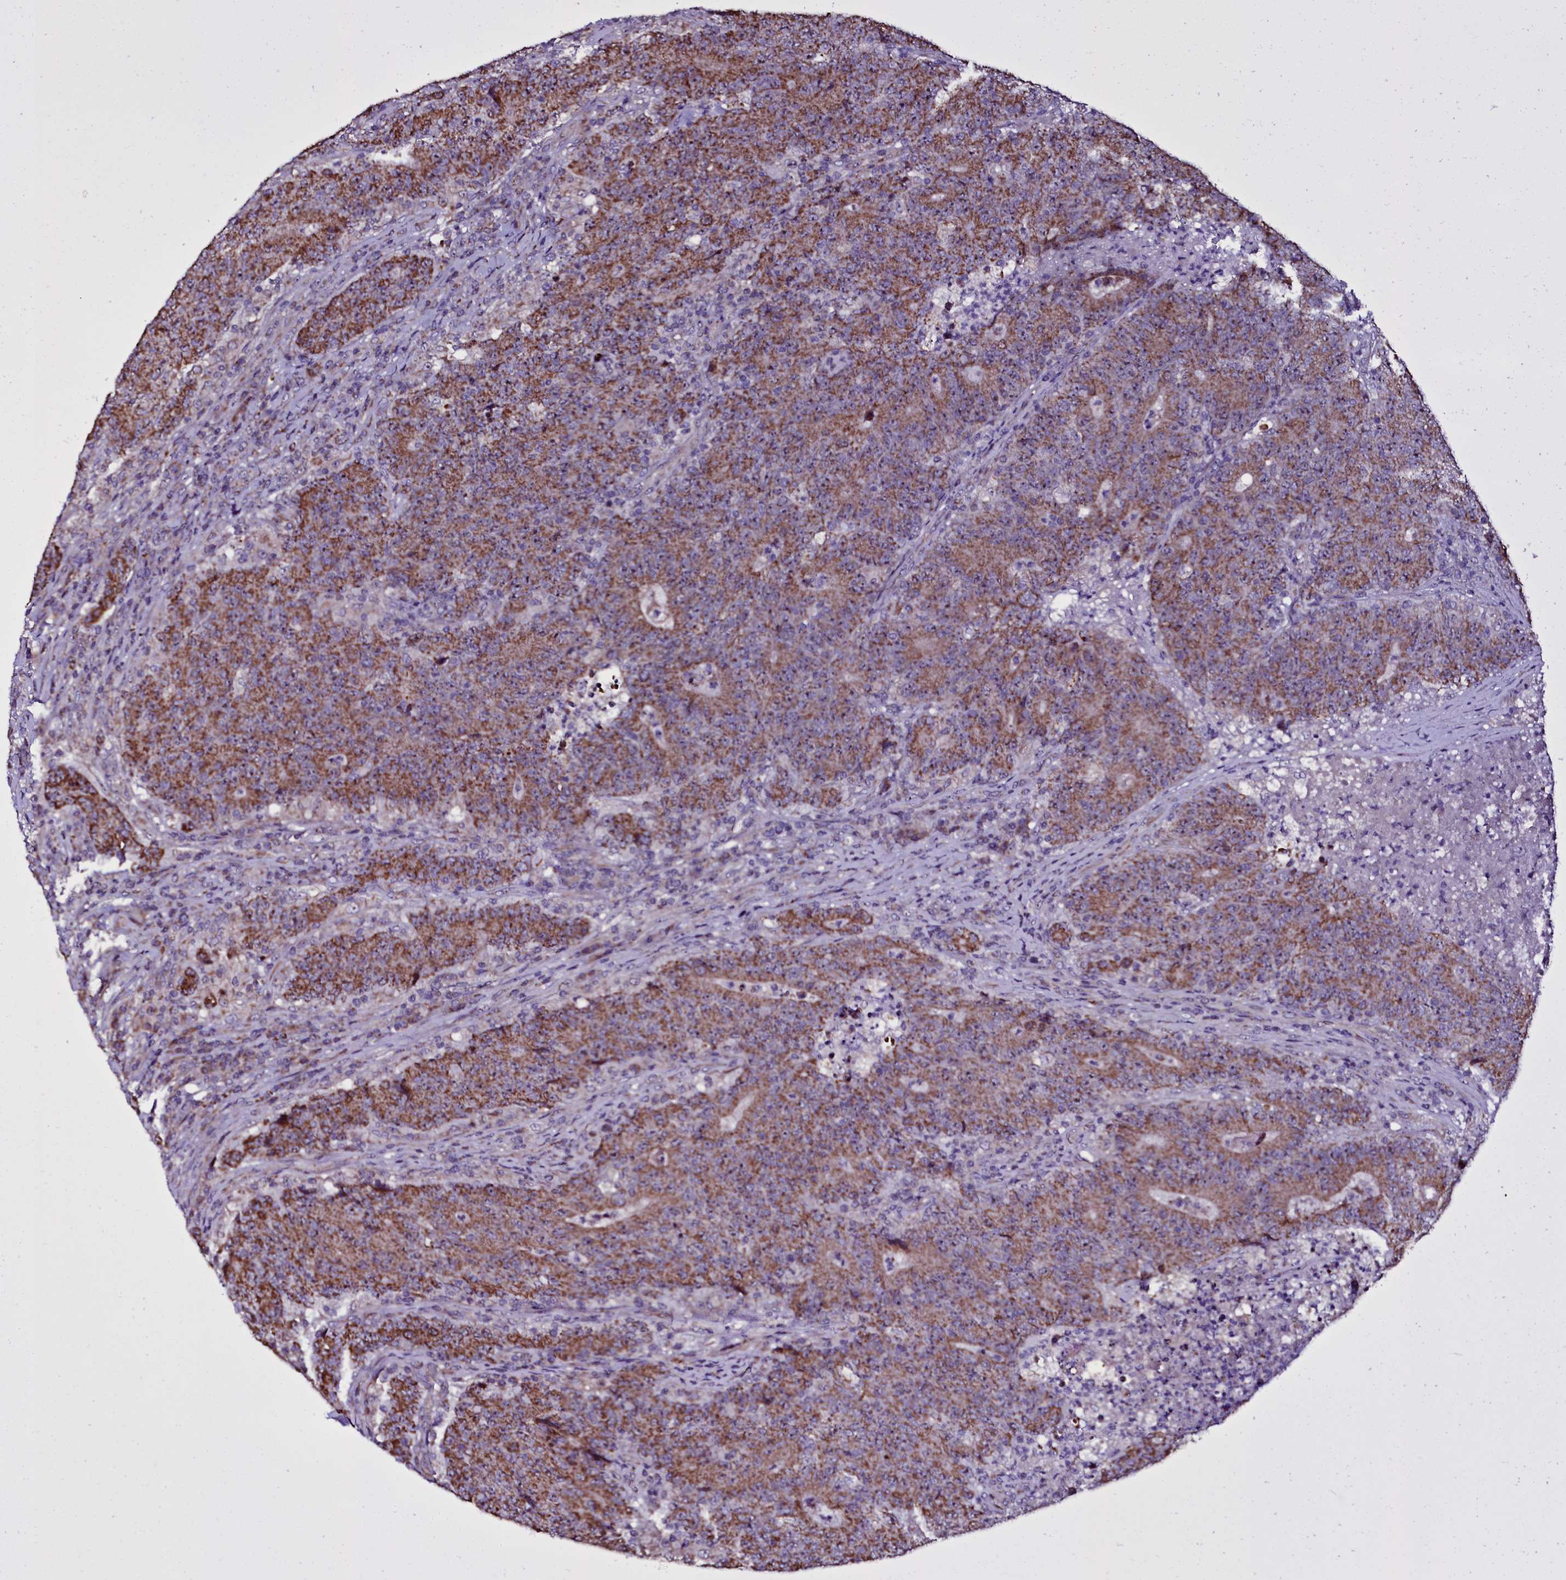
{"staining": {"intensity": "moderate", "quantity": ">75%", "location": "cytoplasmic/membranous,nuclear"}, "tissue": "colorectal cancer", "cell_type": "Tumor cells", "image_type": "cancer", "snomed": [{"axis": "morphology", "description": "Adenocarcinoma, NOS"}, {"axis": "topography", "description": "Colon"}], "caption": "An IHC micrograph of tumor tissue is shown. Protein staining in brown shows moderate cytoplasmic/membranous and nuclear positivity in adenocarcinoma (colorectal) within tumor cells. (brown staining indicates protein expression, while blue staining denotes nuclei).", "gene": "NAA80", "patient": {"sex": "female", "age": 75}}